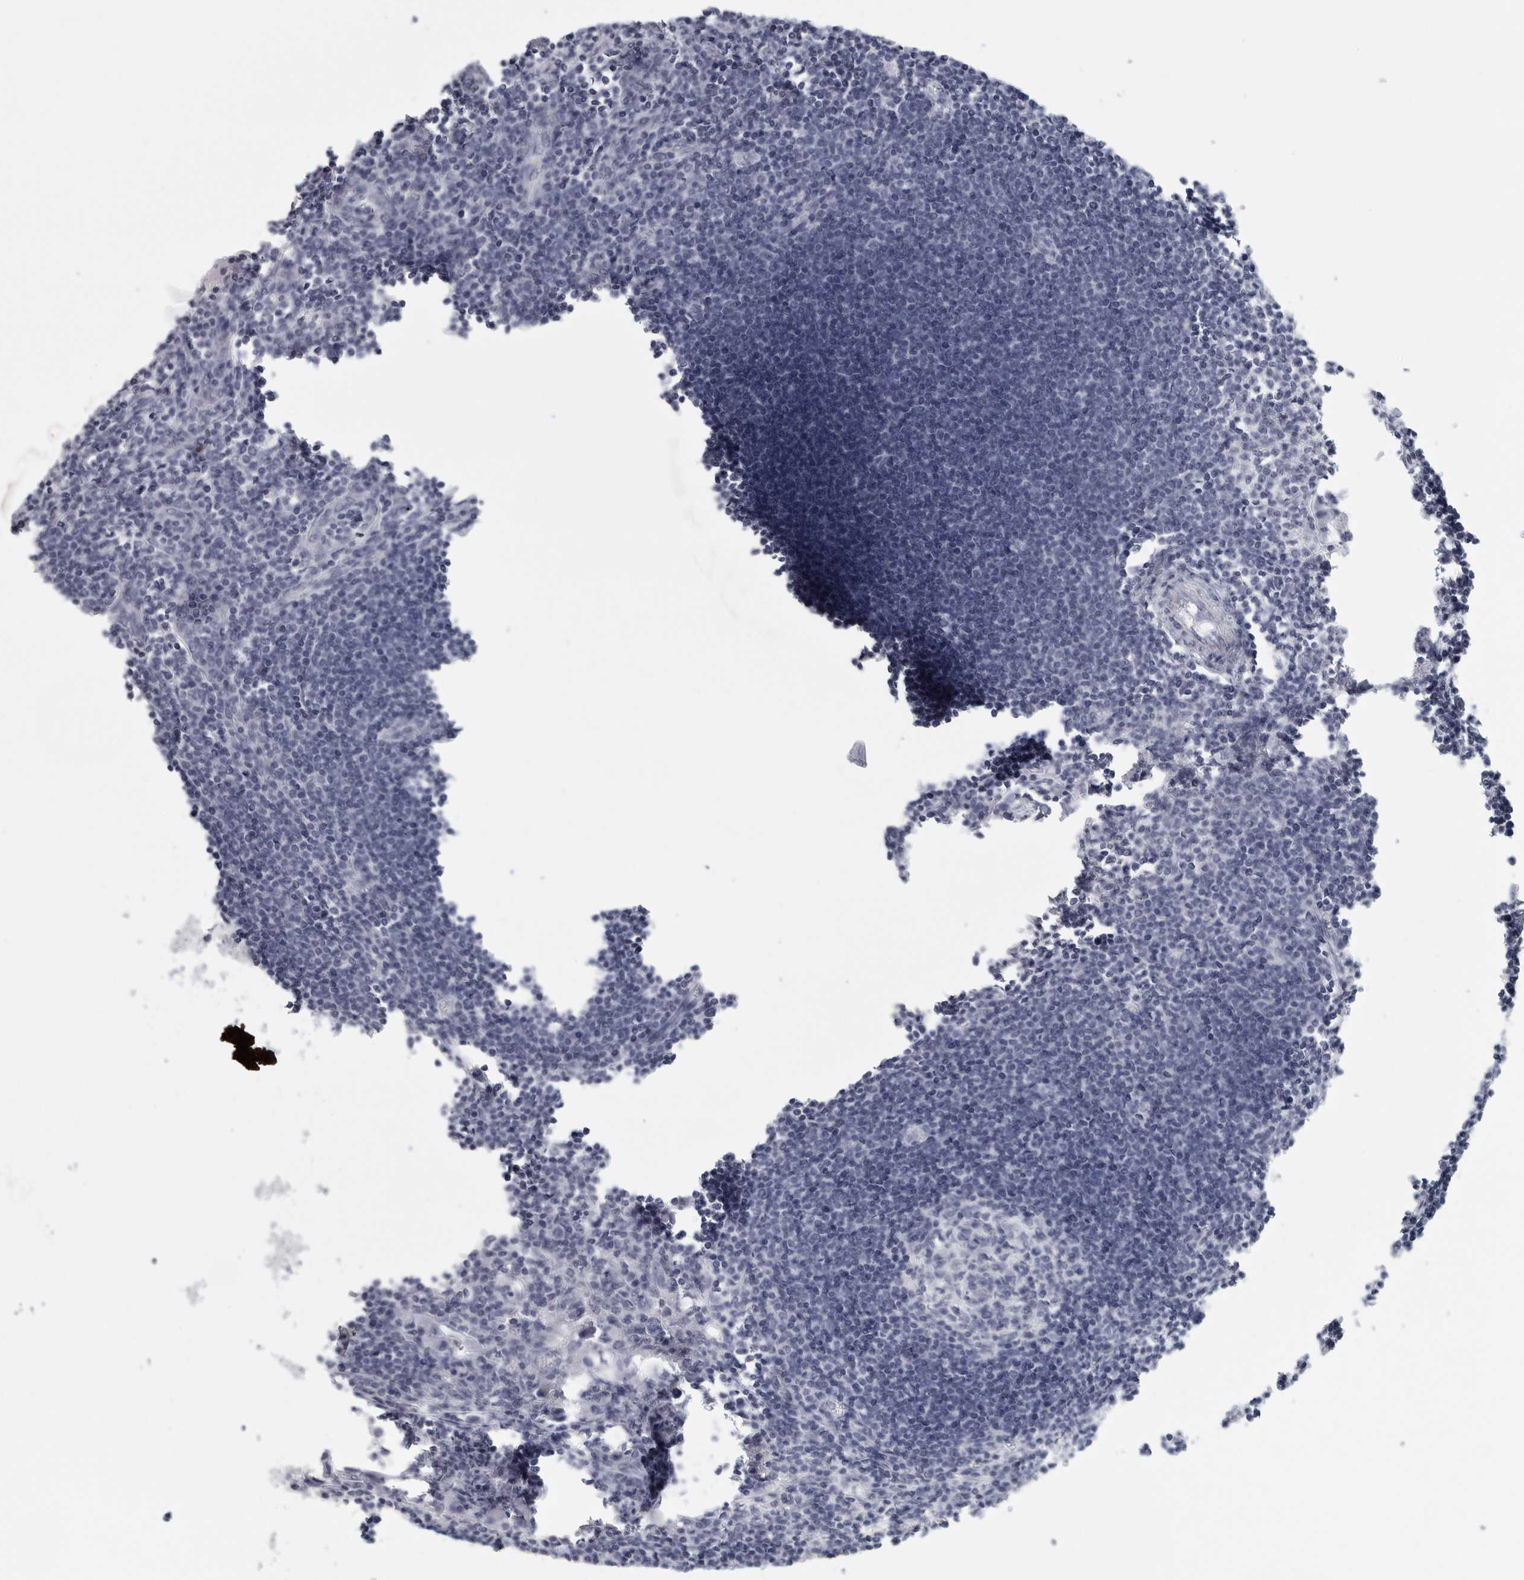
{"staining": {"intensity": "negative", "quantity": "none", "location": "none"}, "tissue": "lymph node", "cell_type": "Germinal center cells", "image_type": "normal", "snomed": [{"axis": "morphology", "description": "Normal tissue, NOS"}, {"axis": "morphology", "description": "Malignant melanoma, Metastatic site"}, {"axis": "topography", "description": "Lymph node"}], "caption": "Immunohistochemistry (IHC) of normal human lymph node reveals no positivity in germinal center cells. (Stains: DAB immunohistochemistry with hematoxylin counter stain, Microscopy: brightfield microscopy at high magnification).", "gene": "DNAJC11", "patient": {"sex": "male", "age": 41}}